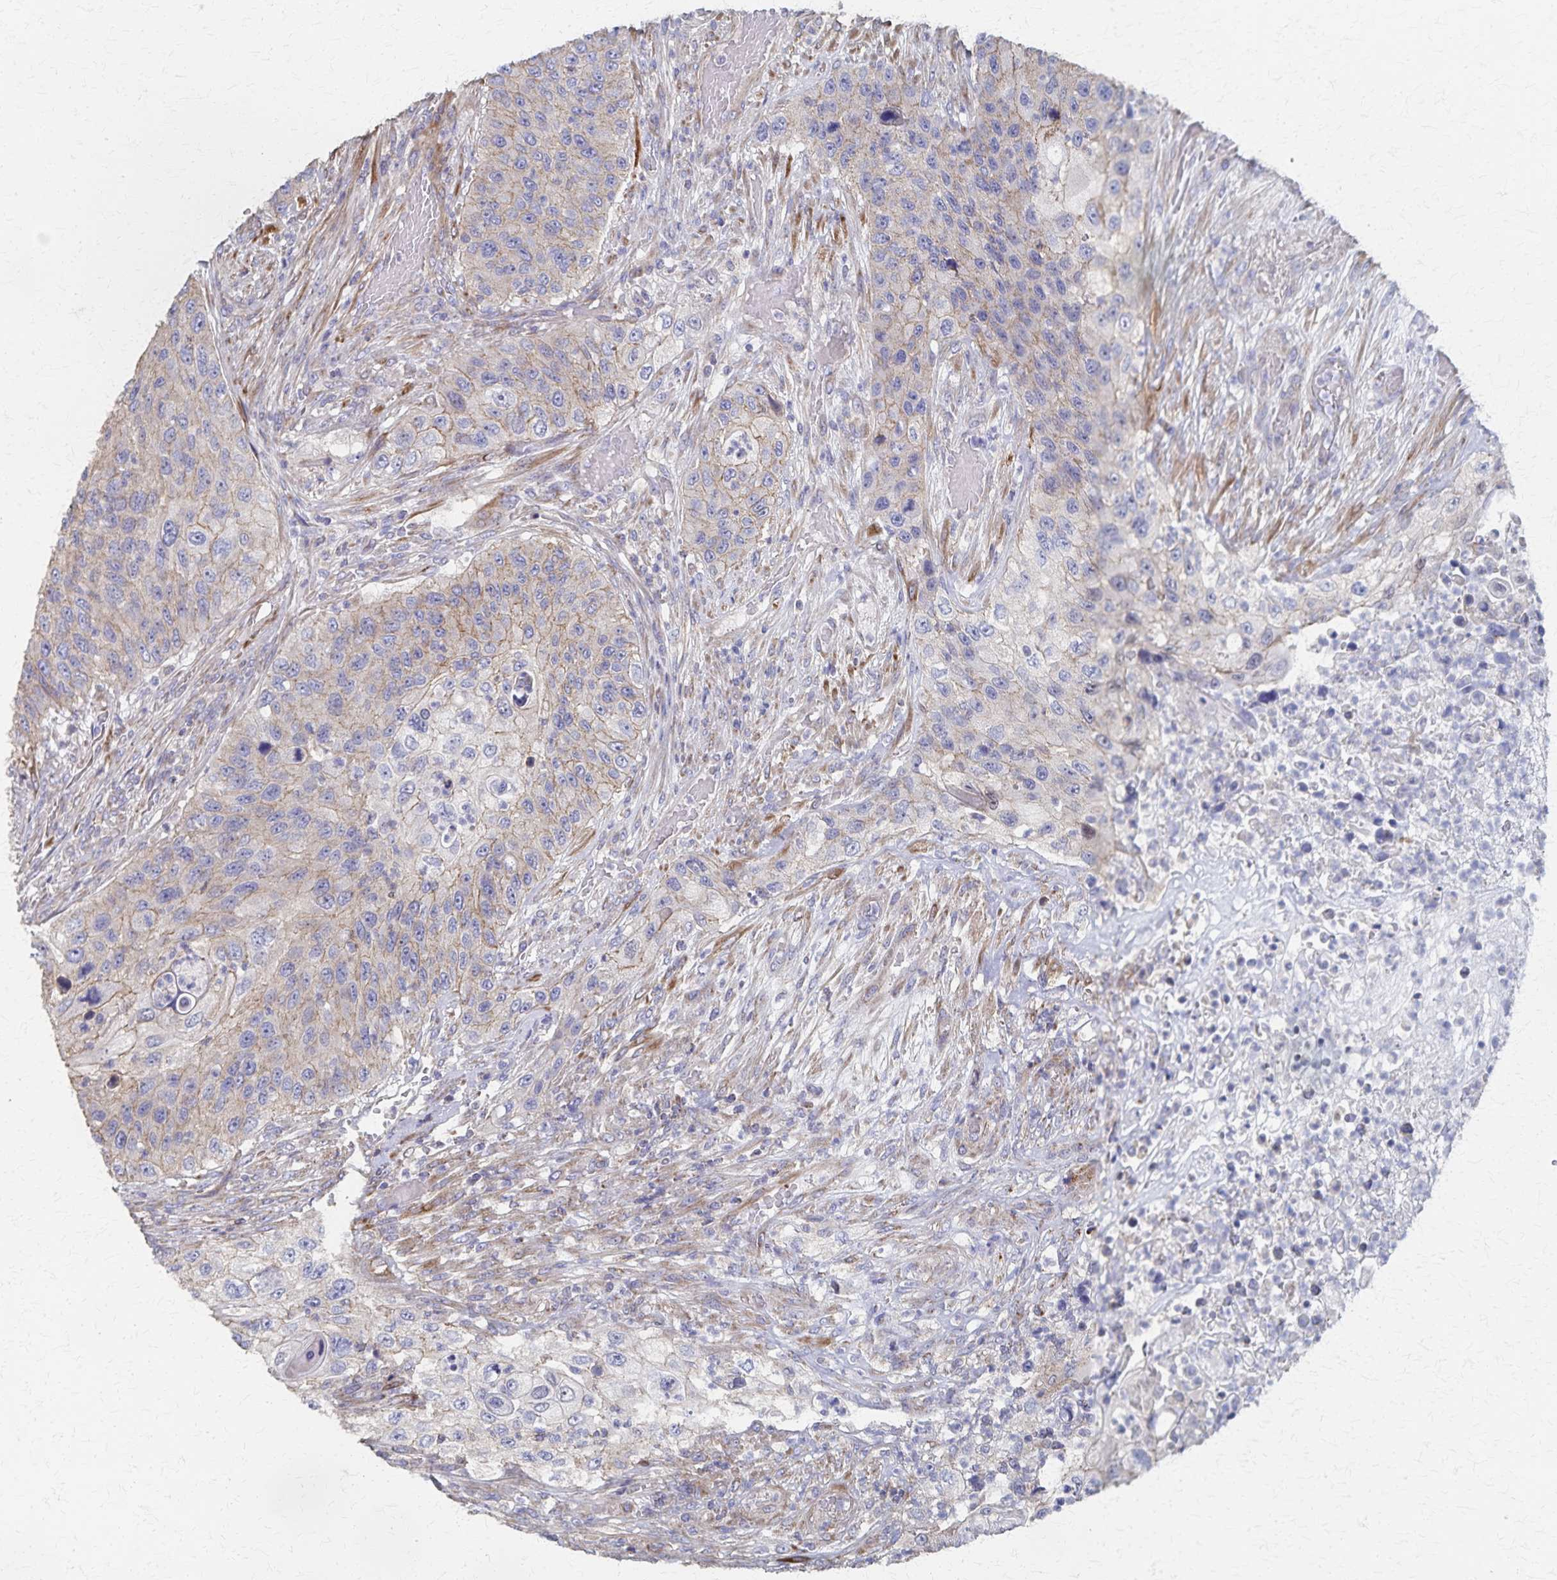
{"staining": {"intensity": "weak", "quantity": "25%-75%", "location": "cytoplasmic/membranous"}, "tissue": "urothelial cancer", "cell_type": "Tumor cells", "image_type": "cancer", "snomed": [{"axis": "morphology", "description": "Urothelial carcinoma, High grade"}, {"axis": "topography", "description": "Urinary bladder"}], "caption": "The immunohistochemical stain shows weak cytoplasmic/membranous expression in tumor cells of urothelial cancer tissue. The staining was performed using DAB (3,3'-diaminobenzidine), with brown indicating positive protein expression. Nuclei are stained blue with hematoxylin.", "gene": "PGAP2", "patient": {"sex": "female", "age": 60}}